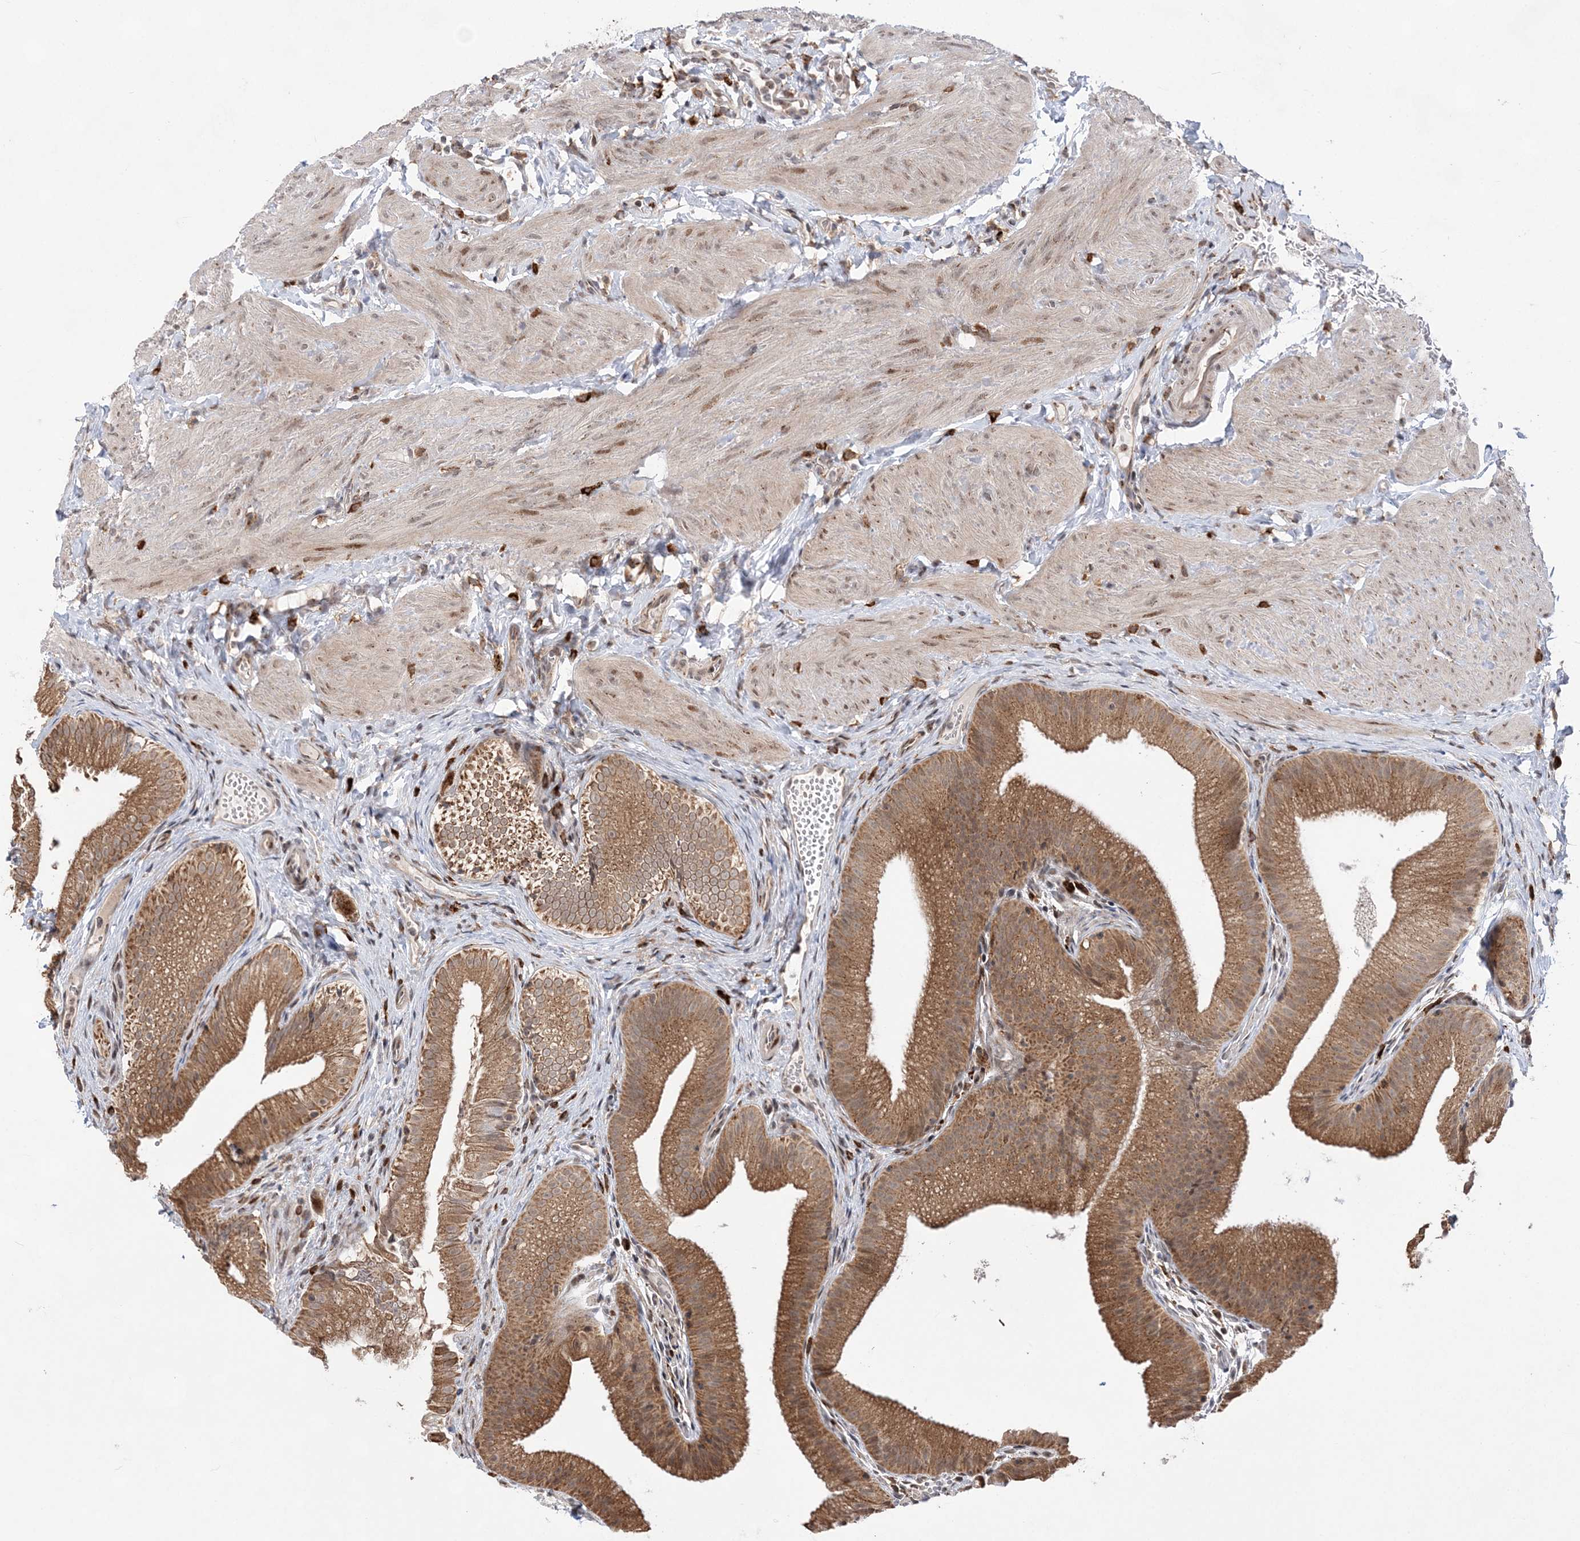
{"staining": {"intensity": "moderate", "quantity": ">75%", "location": "cytoplasmic/membranous"}, "tissue": "gallbladder", "cell_type": "Glandular cells", "image_type": "normal", "snomed": [{"axis": "morphology", "description": "Normal tissue, NOS"}, {"axis": "topography", "description": "Gallbladder"}], "caption": "Immunohistochemistry (IHC) (DAB (3,3'-diaminobenzidine)) staining of benign gallbladder demonstrates moderate cytoplasmic/membranous protein staining in approximately >75% of glandular cells. (DAB IHC with brightfield microscopy, high magnification).", "gene": "ANAPC15", "patient": {"sex": "female", "age": 30}}